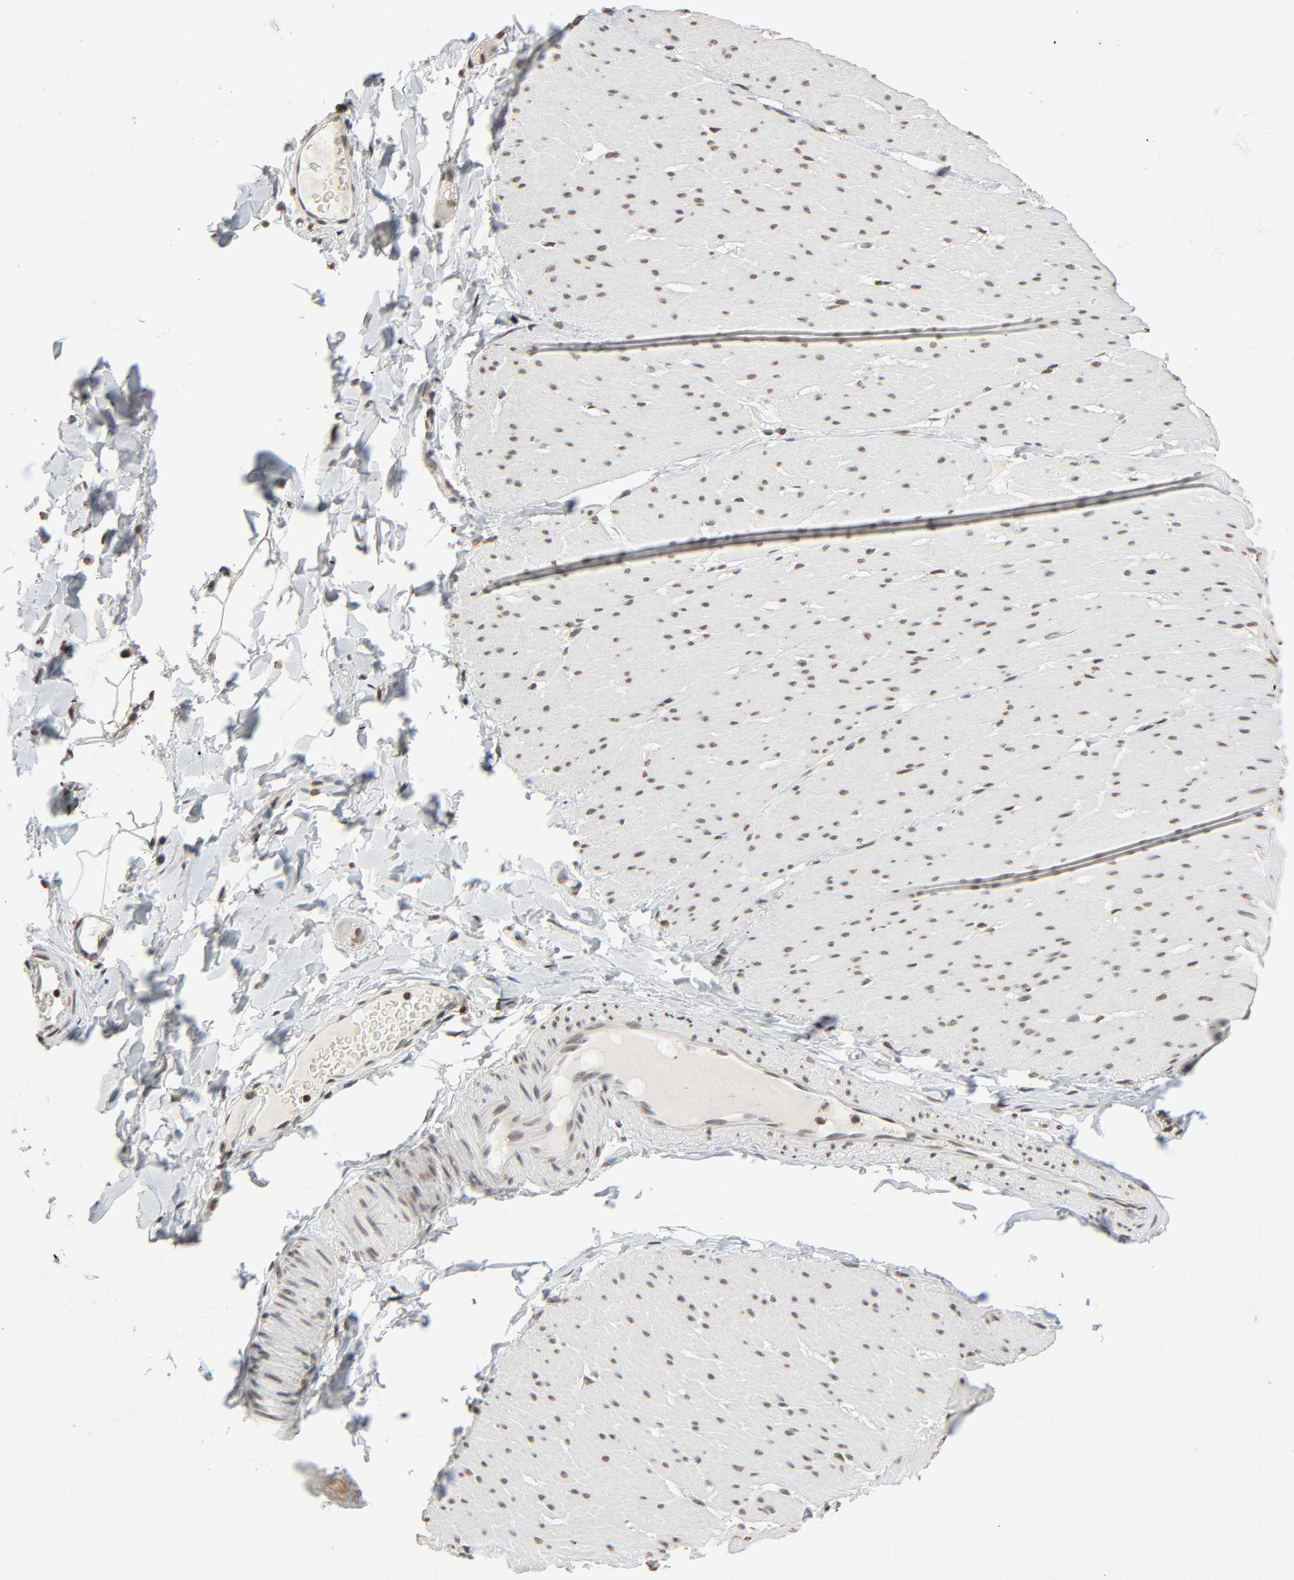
{"staining": {"intensity": "weak", "quantity": "25%-75%", "location": "nuclear"}, "tissue": "smooth muscle", "cell_type": "Smooth muscle cells", "image_type": "normal", "snomed": [{"axis": "morphology", "description": "Normal tissue, NOS"}, {"axis": "topography", "description": "Smooth muscle"}, {"axis": "topography", "description": "Colon"}], "caption": "The histopathology image demonstrates a brown stain indicating the presence of a protein in the nuclear of smooth muscle cells in smooth muscle. The staining was performed using DAB, with brown indicating positive protein expression. Nuclei are stained blue with hematoxylin.", "gene": "STK4", "patient": {"sex": "male", "age": 67}}